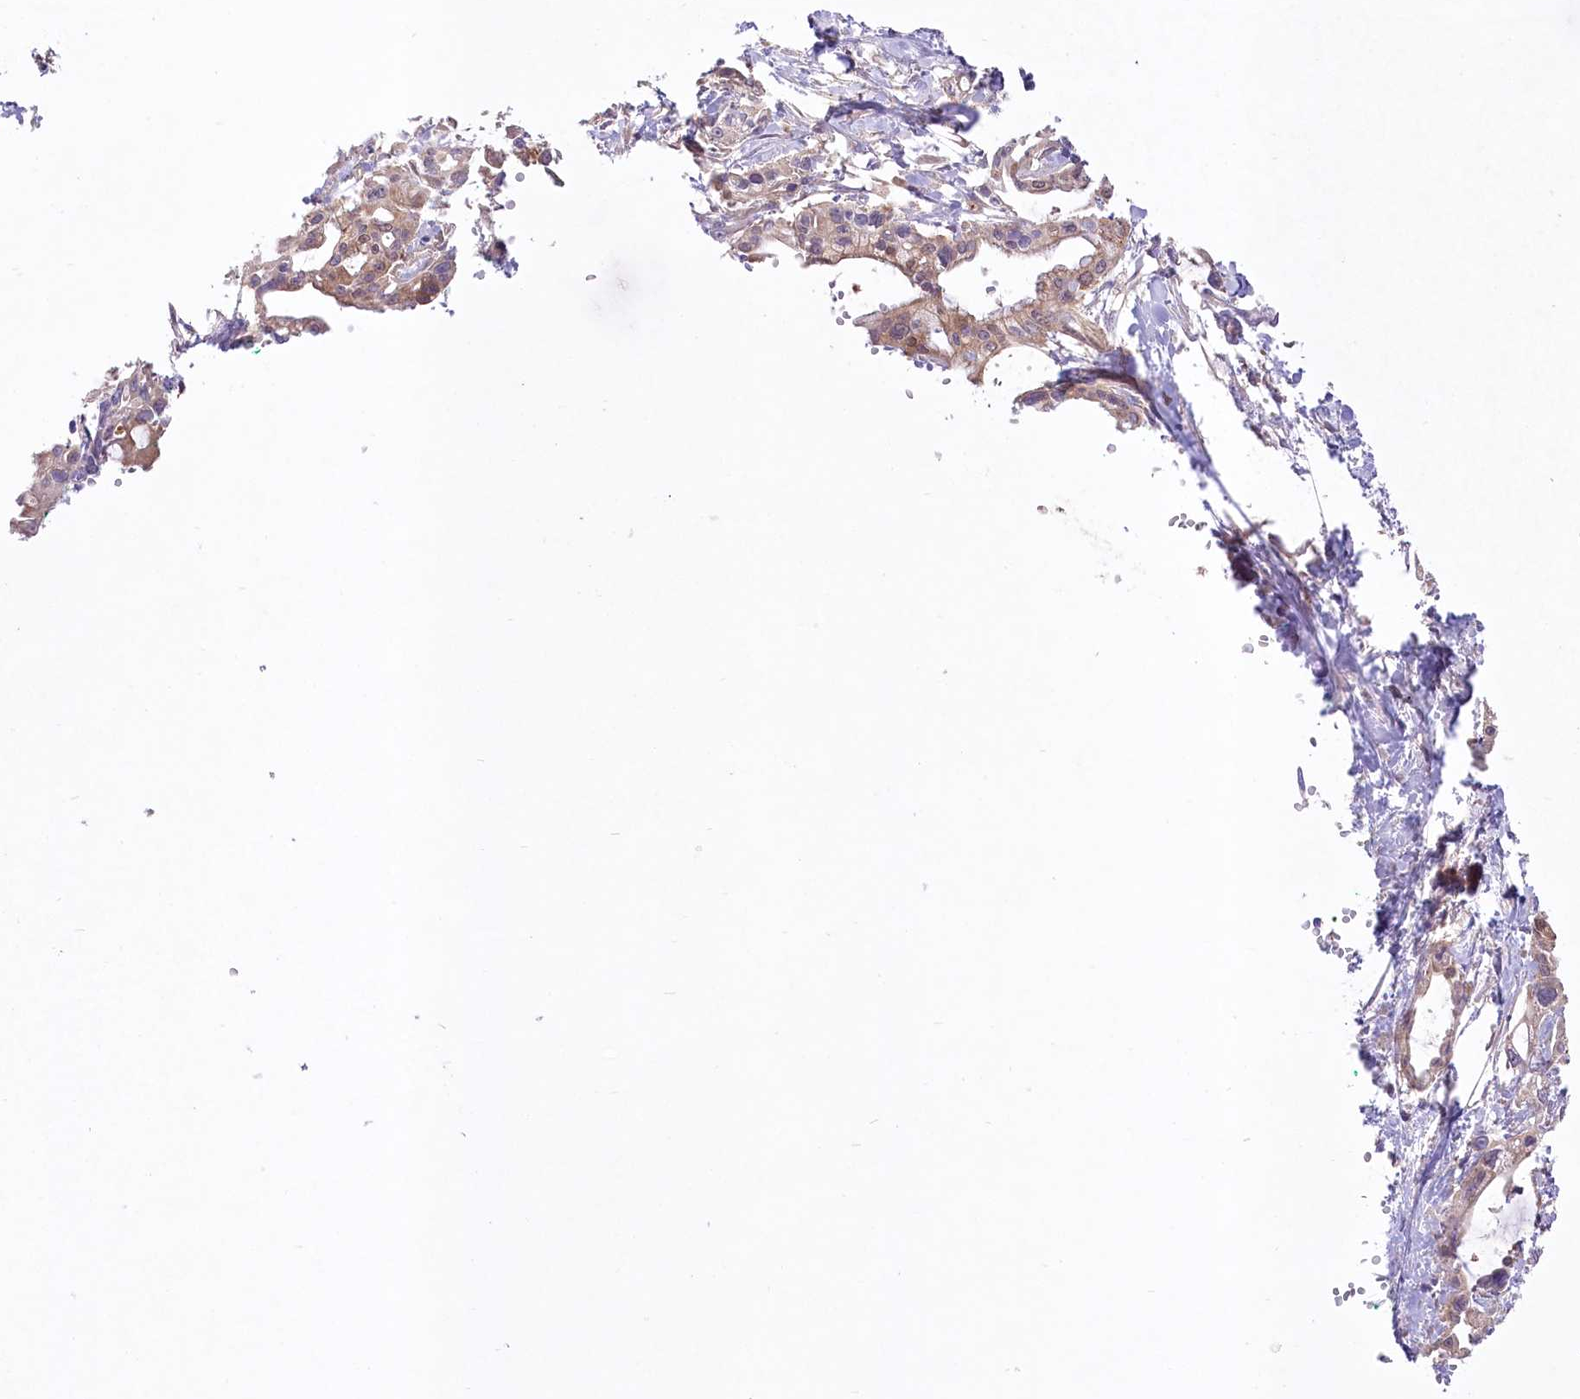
{"staining": {"intensity": "weak", "quantity": "<25%", "location": "cytoplasmic/membranous"}, "tissue": "pancreatic cancer", "cell_type": "Tumor cells", "image_type": "cancer", "snomed": [{"axis": "morphology", "description": "Adenocarcinoma, NOS"}, {"axis": "topography", "description": "Pancreas"}], "caption": "A micrograph of human pancreatic adenocarcinoma is negative for staining in tumor cells. (Brightfield microscopy of DAB (3,3'-diaminobenzidine) IHC at high magnification).", "gene": "PBLD", "patient": {"sex": "male", "age": 68}}